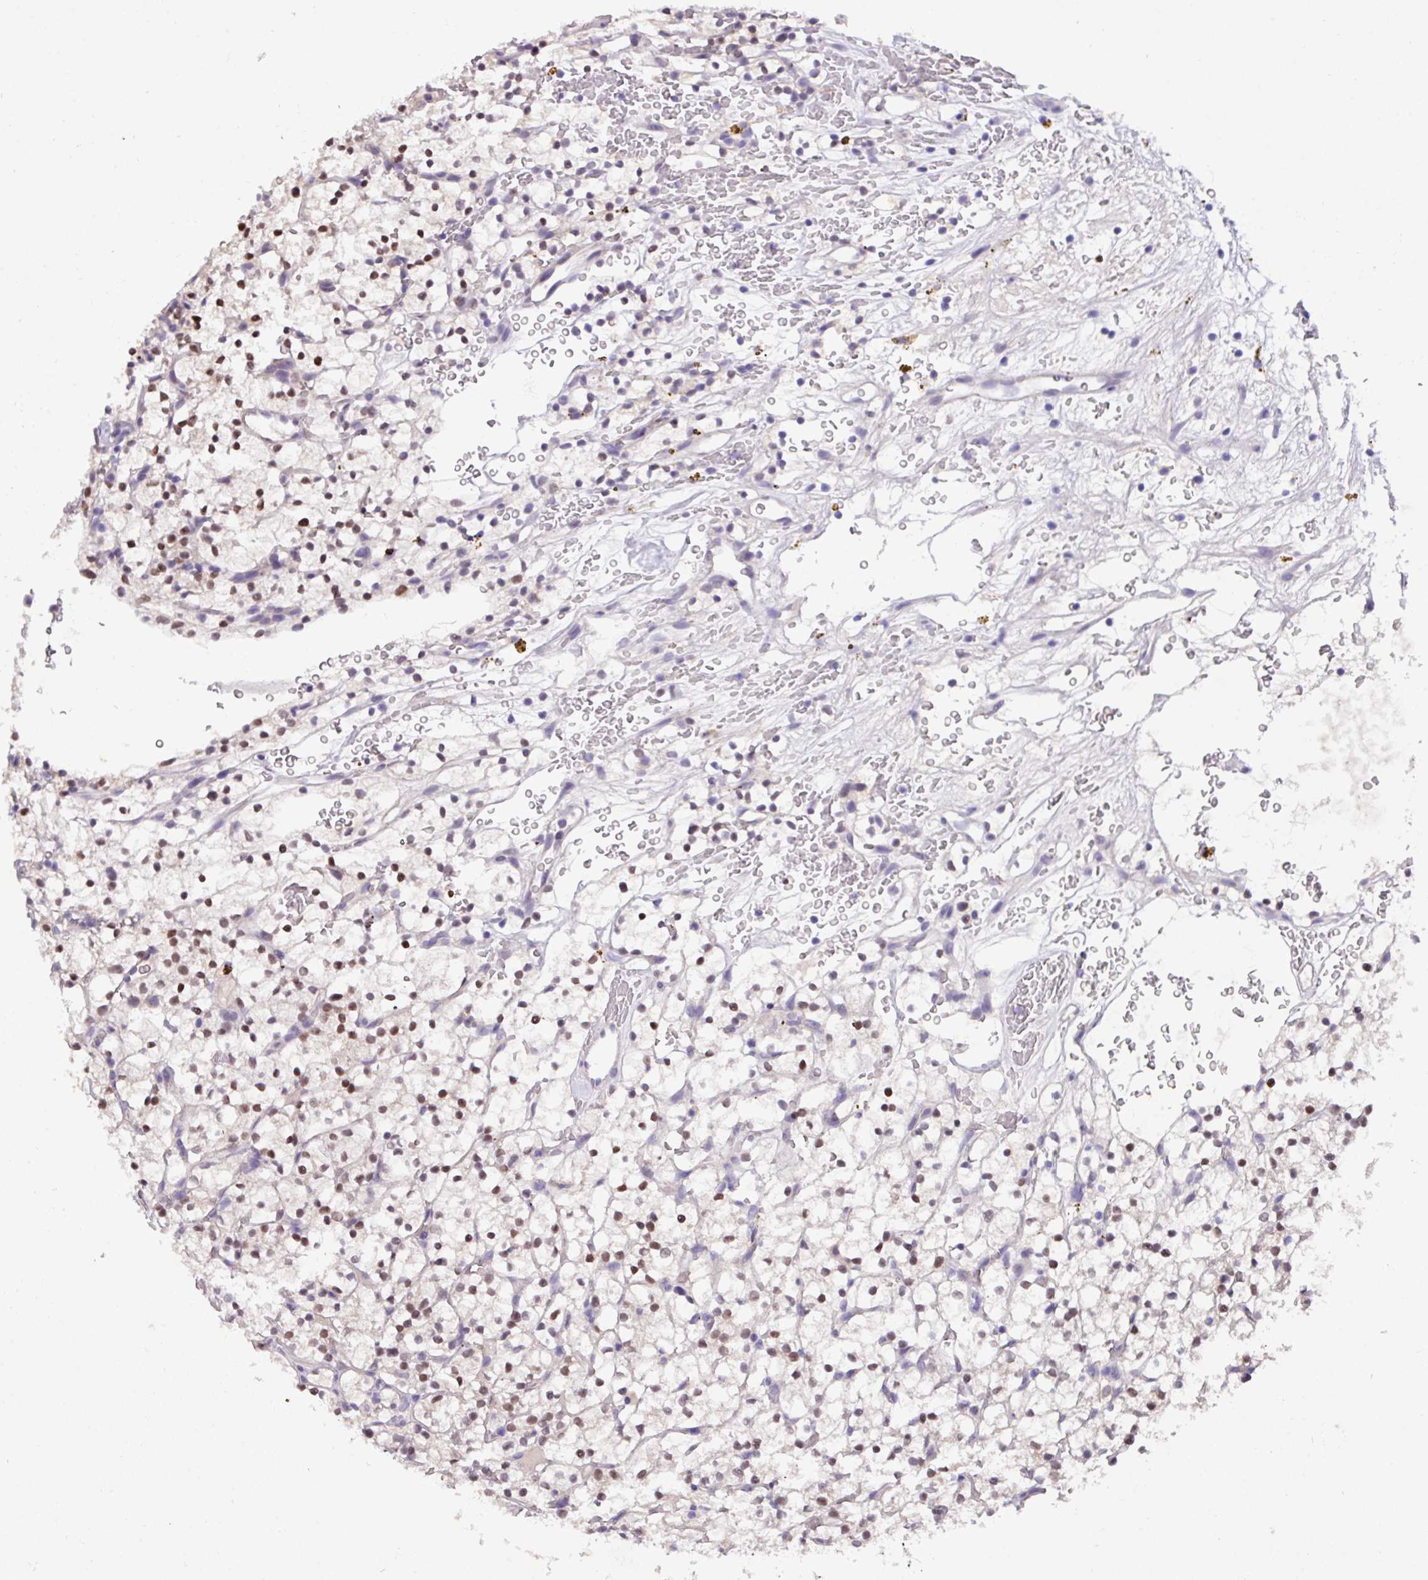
{"staining": {"intensity": "moderate", "quantity": "<25%", "location": "nuclear"}, "tissue": "renal cancer", "cell_type": "Tumor cells", "image_type": "cancer", "snomed": [{"axis": "morphology", "description": "Adenocarcinoma, NOS"}, {"axis": "topography", "description": "Kidney"}], "caption": "Moderate nuclear protein positivity is seen in about <25% of tumor cells in adenocarcinoma (renal). (Brightfield microscopy of DAB IHC at high magnification).", "gene": "PAX8", "patient": {"sex": "female", "age": 64}}